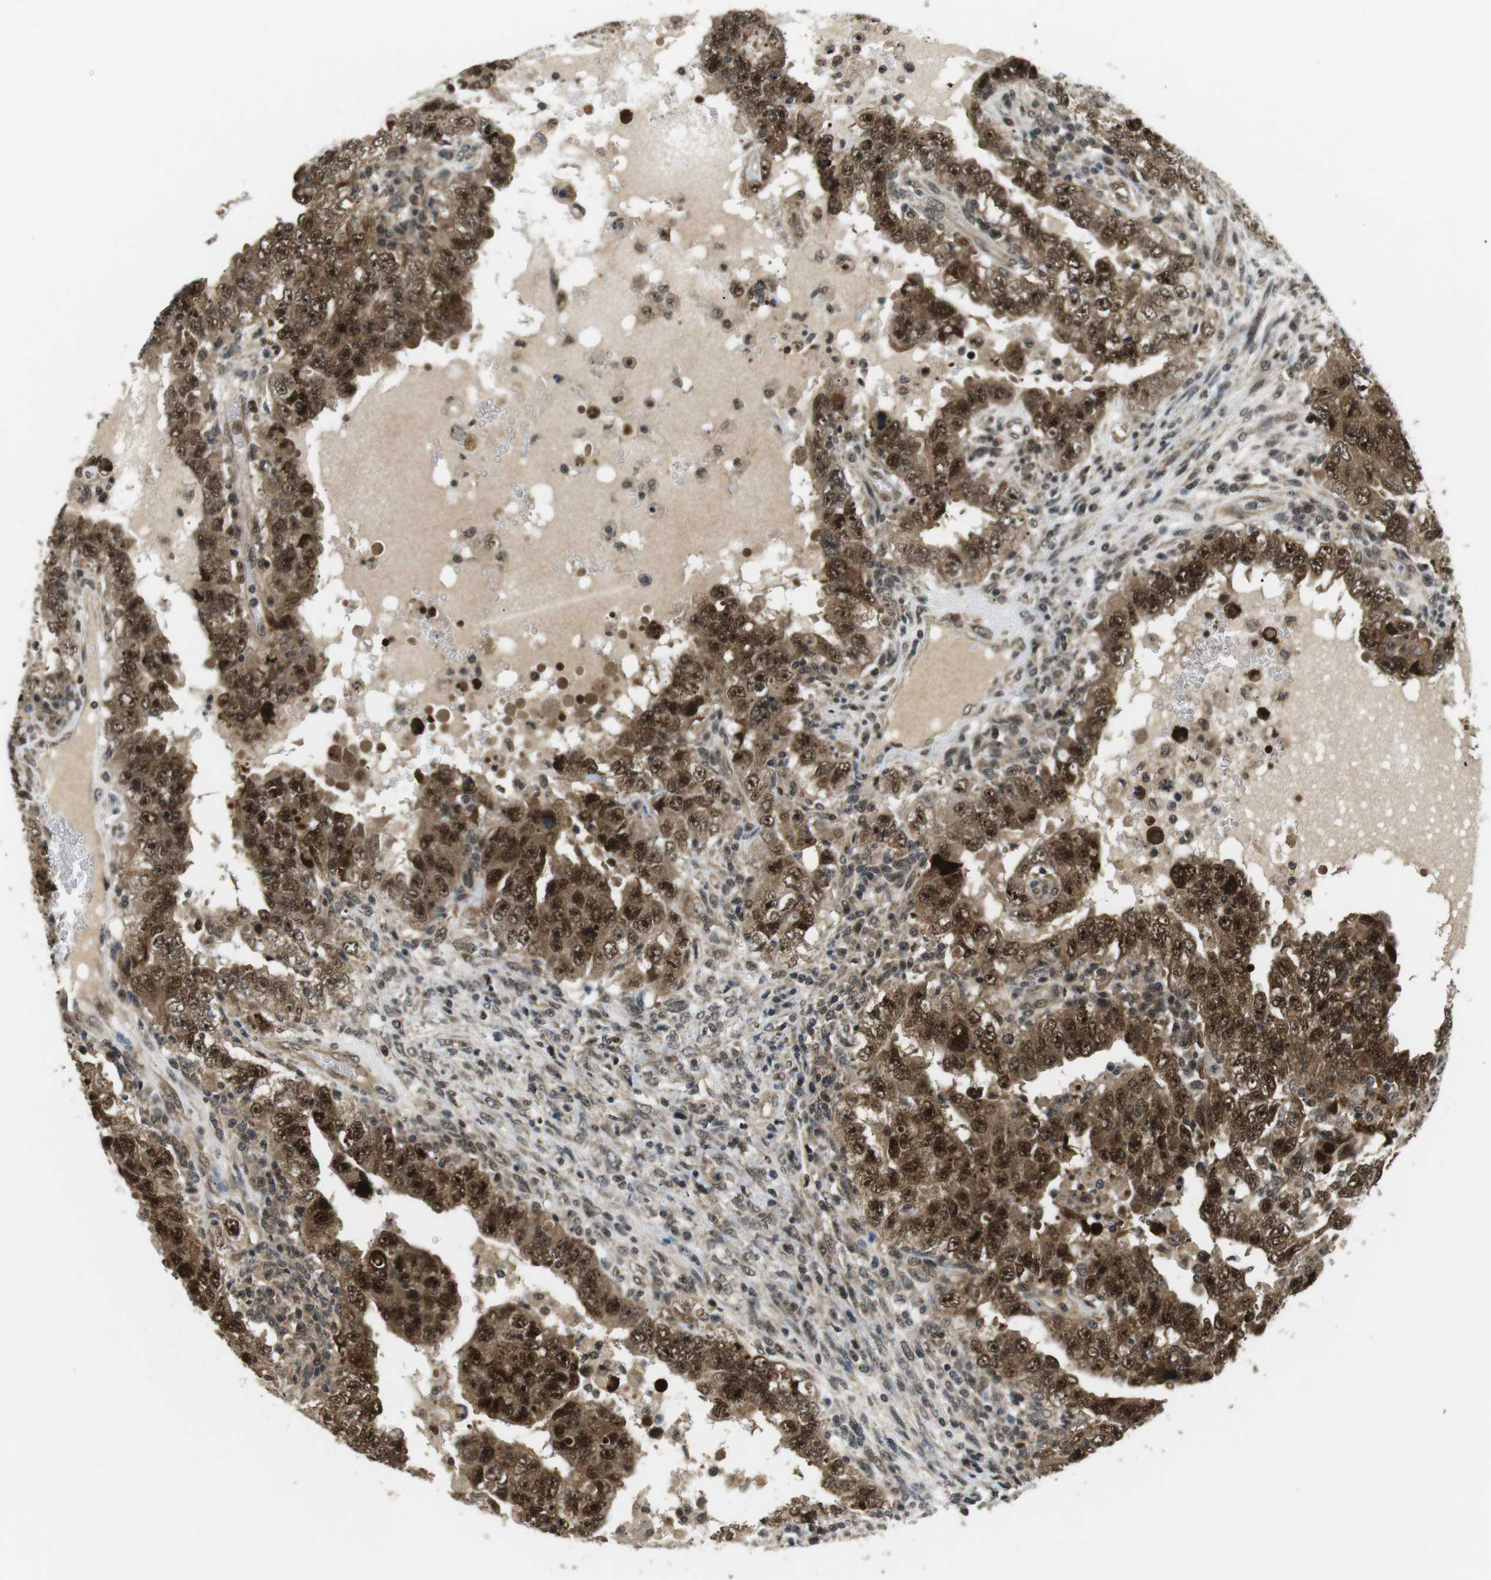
{"staining": {"intensity": "strong", "quantity": ">75%", "location": "cytoplasmic/membranous,nuclear"}, "tissue": "testis cancer", "cell_type": "Tumor cells", "image_type": "cancer", "snomed": [{"axis": "morphology", "description": "Carcinoma, Embryonal, NOS"}, {"axis": "topography", "description": "Testis"}], "caption": "Protein staining of testis cancer (embryonal carcinoma) tissue demonstrates strong cytoplasmic/membranous and nuclear positivity in about >75% of tumor cells.", "gene": "CSNK2B", "patient": {"sex": "male", "age": 26}}